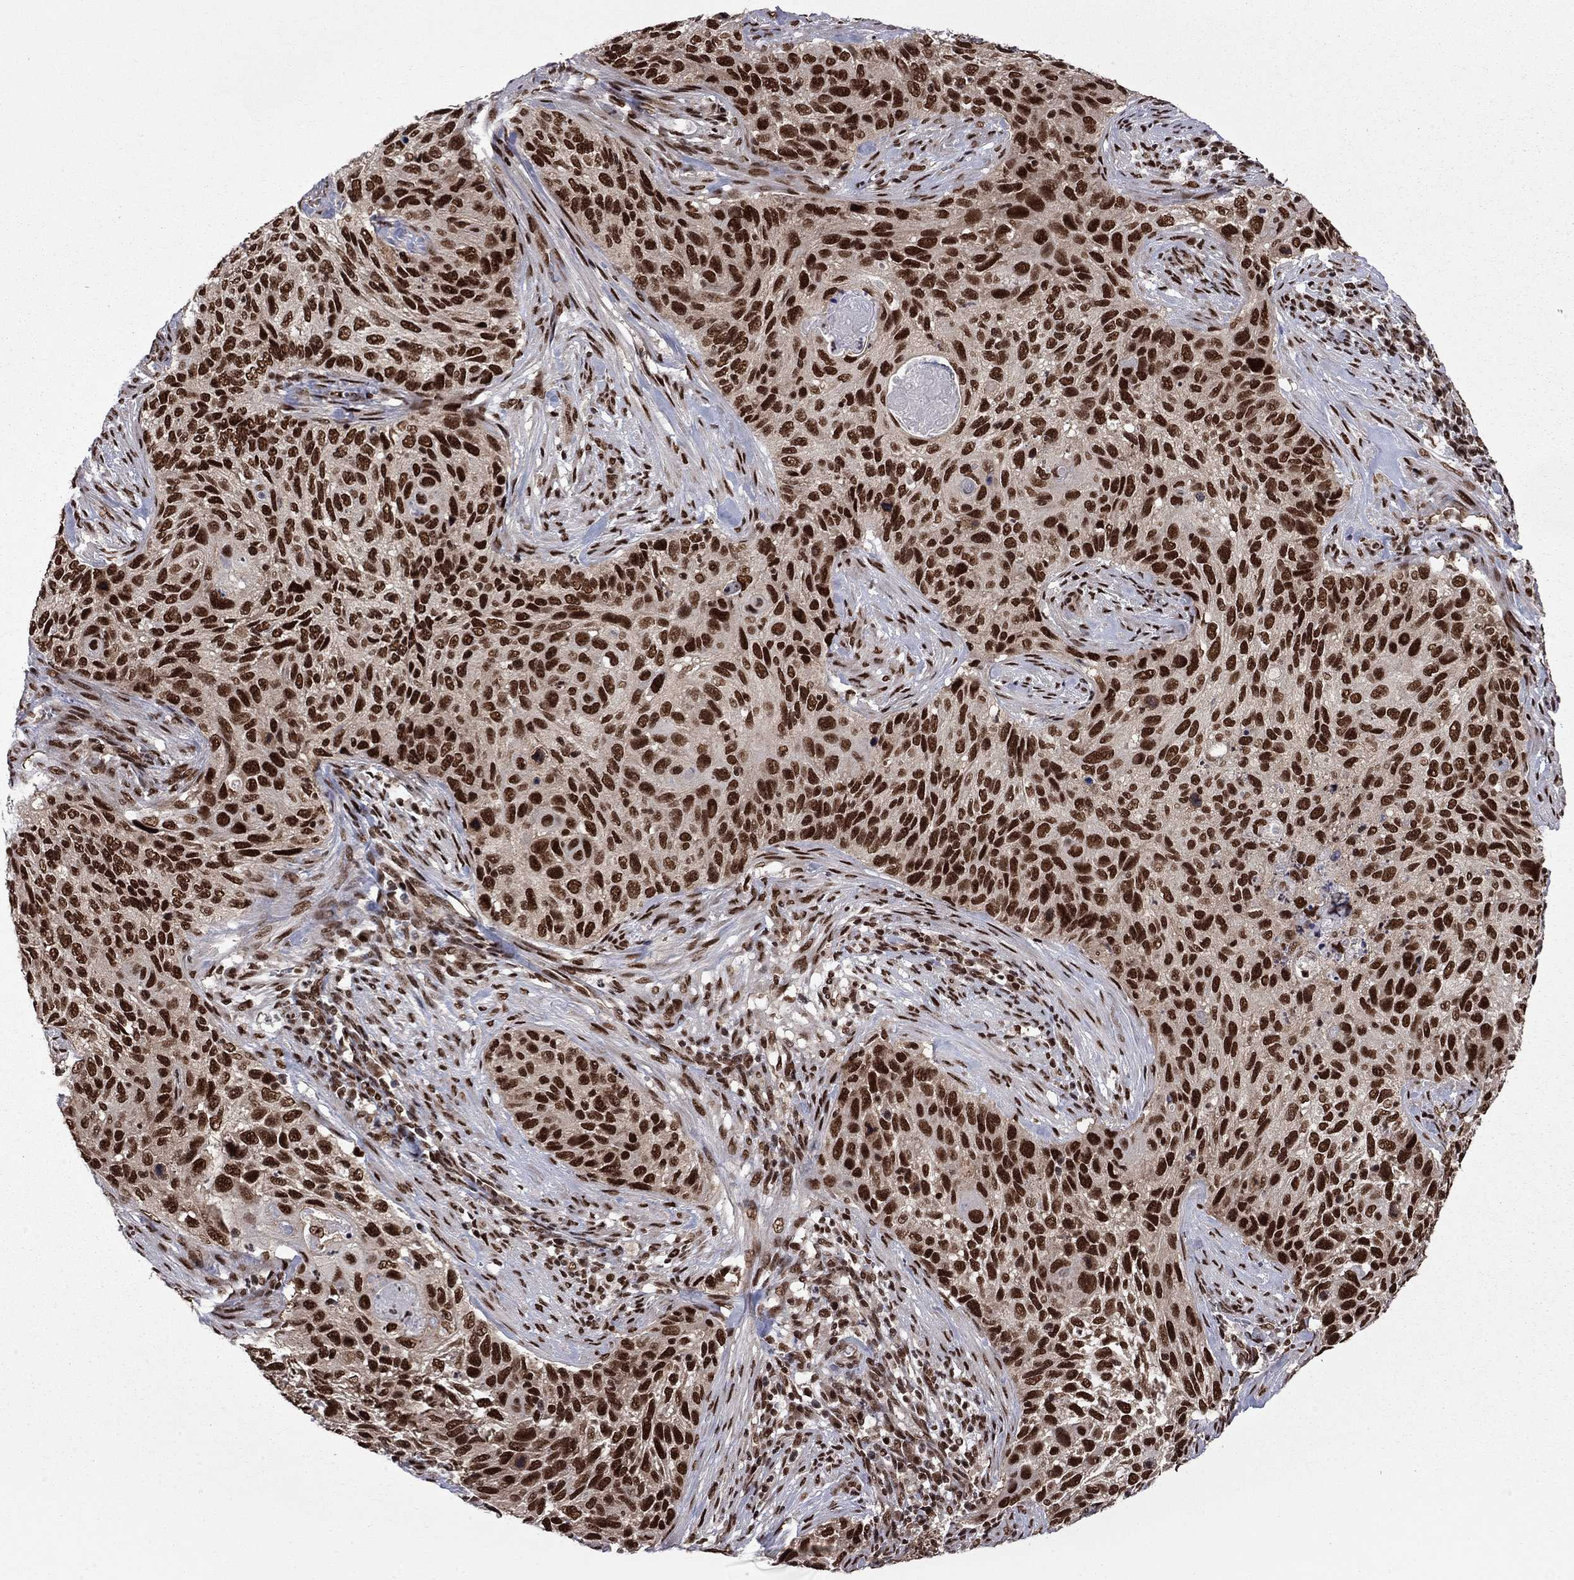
{"staining": {"intensity": "strong", "quantity": ">75%", "location": "nuclear"}, "tissue": "cervical cancer", "cell_type": "Tumor cells", "image_type": "cancer", "snomed": [{"axis": "morphology", "description": "Squamous cell carcinoma, NOS"}, {"axis": "topography", "description": "Cervix"}], "caption": "Squamous cell carcinoma (cervical) was stained to show a protein in brown. There is high levels of strong nuclear expression in approximately >75% of tumor cells.", "gene": "MED25", "patient": {"sex": "female", "age": 70}}